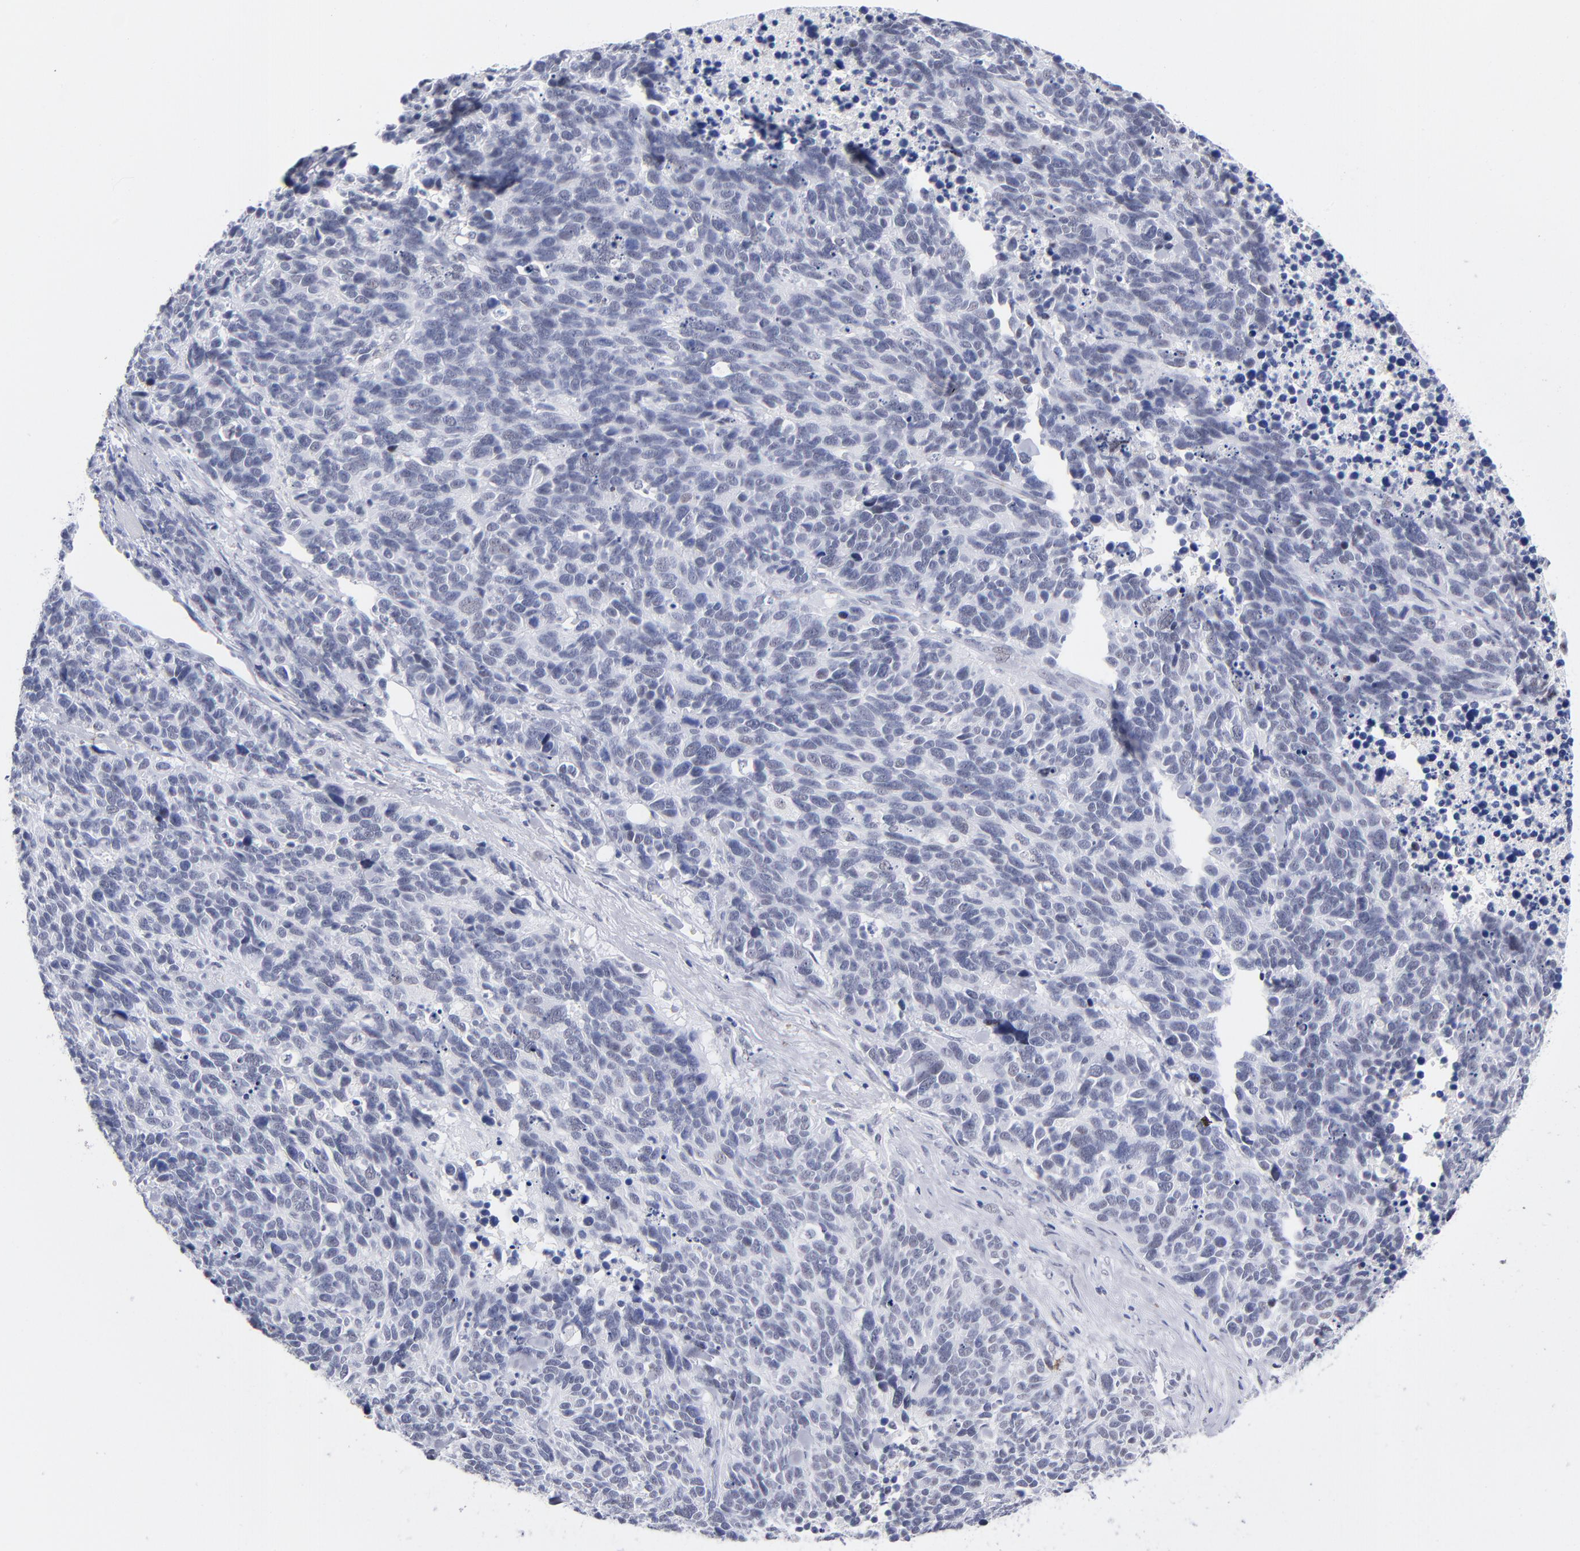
{"staining": {"intensity": "weak", "quantity": "<25%", "location": "nuclear"}, "tissue": "lung cancer", "cell_type": "Tumor cells", "image_type": "cancer", "snomed": [{"axis": "morphology", "description": "Neoplasm, malignant, NOS"}, {"axis": "topography", "description": "Lung"}], "caption": "The histopathology image demonstrates no significant staining in tumor cells of neoplasm (malignant) (lung).", "gene": "SNRPB", "patient": {"sex": "female", "age": 58}}